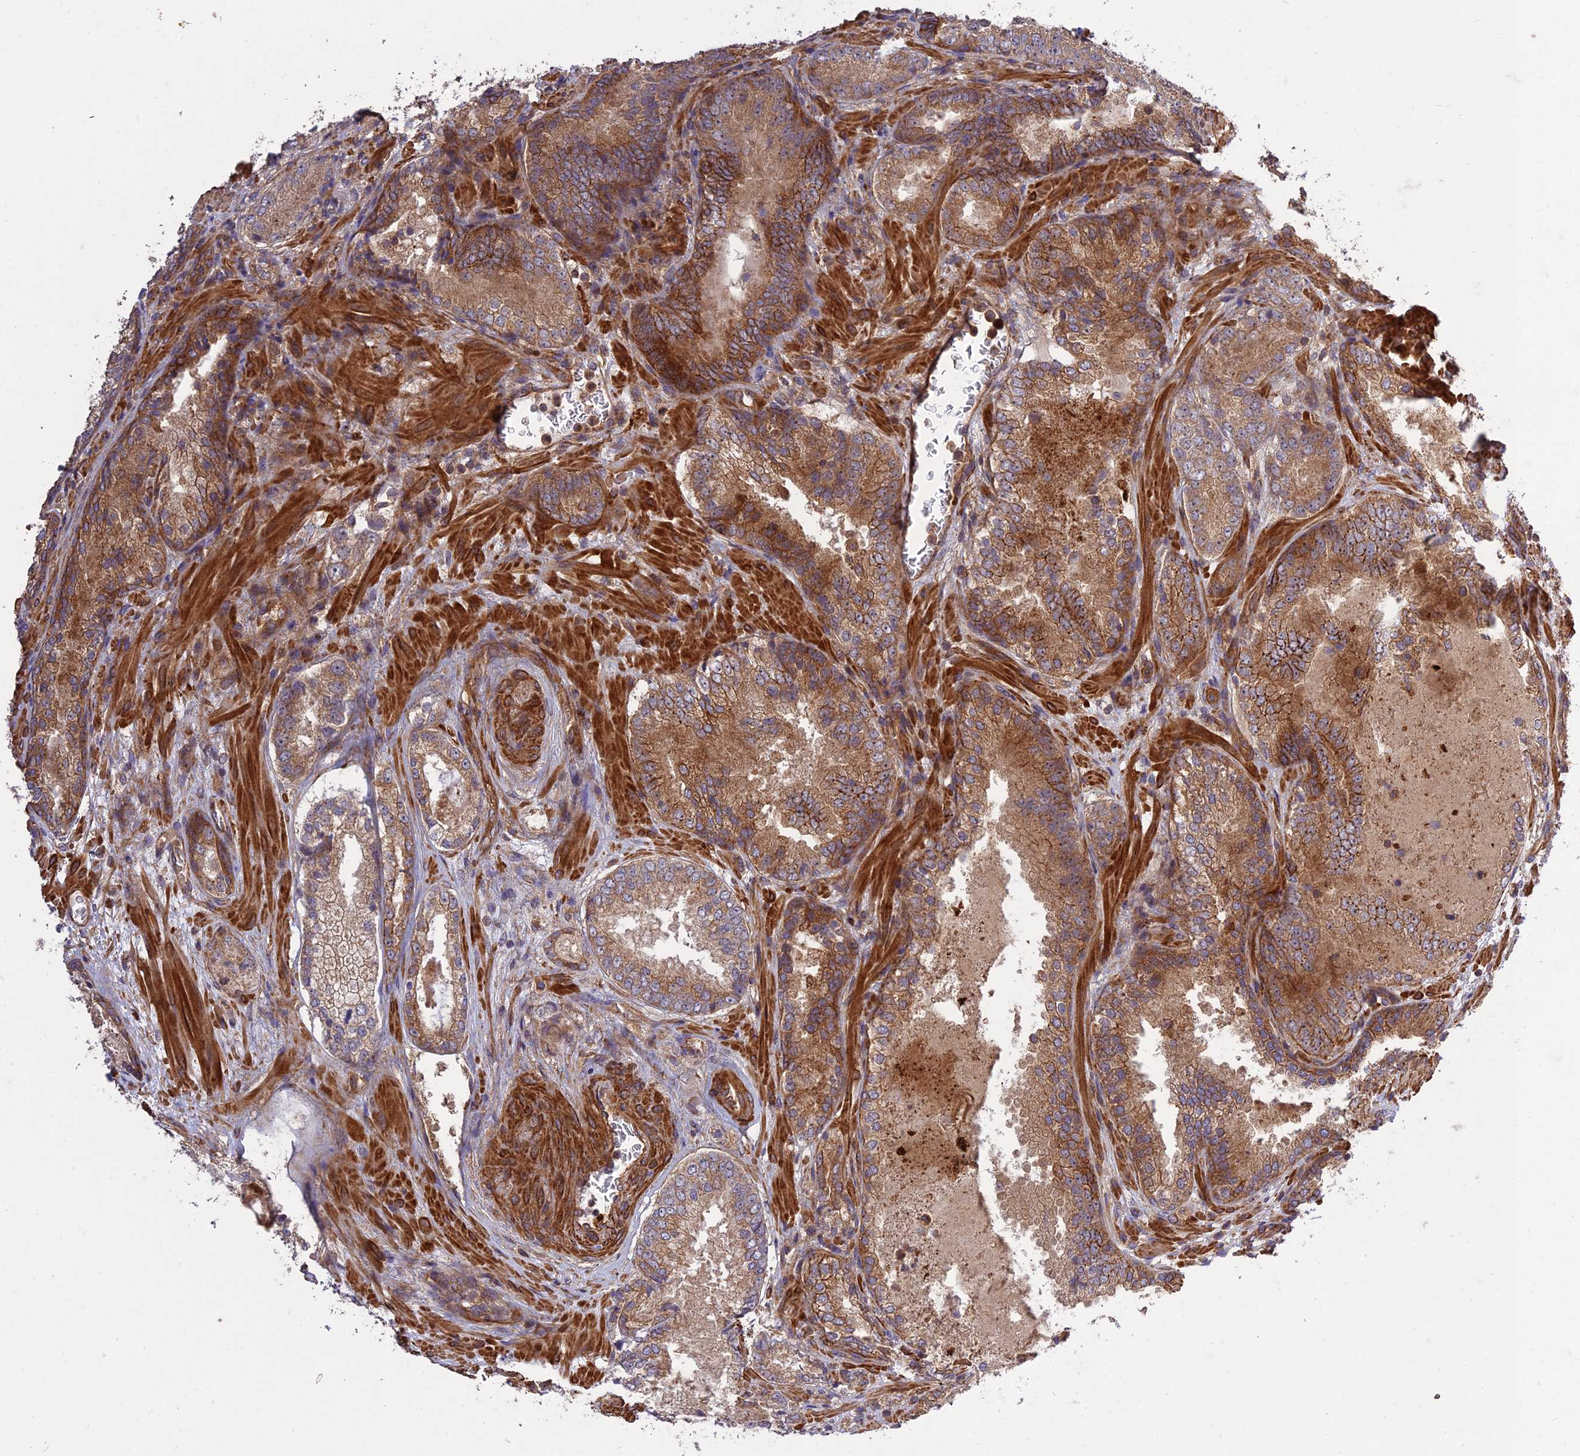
{"staining": {"intensity": "moderate", "quantity": ">75%", "location": "cytoplasmic/membranous"}, "tissue": "prostate cancer", "cell_type": "Tumor cells", "image_type": "cancer", "snomed": [{"axis": "morphology", "description": "Adenocarcinoma, Low grade"}, {"axis": "topography", "description": "Prostate"}], "caption": "Tumor cells demonstrate moderate cytoplasmic/membranous expression in about >75% of cells in adenocarcinoma (low-grade) (prostate). (DAB (3,3'-diaminobenzidine) IHC, brown staining for protein, blue staining for nuclei).", "gene": "TMEM131L", "patient": {"sex": "male", "age": 74}}